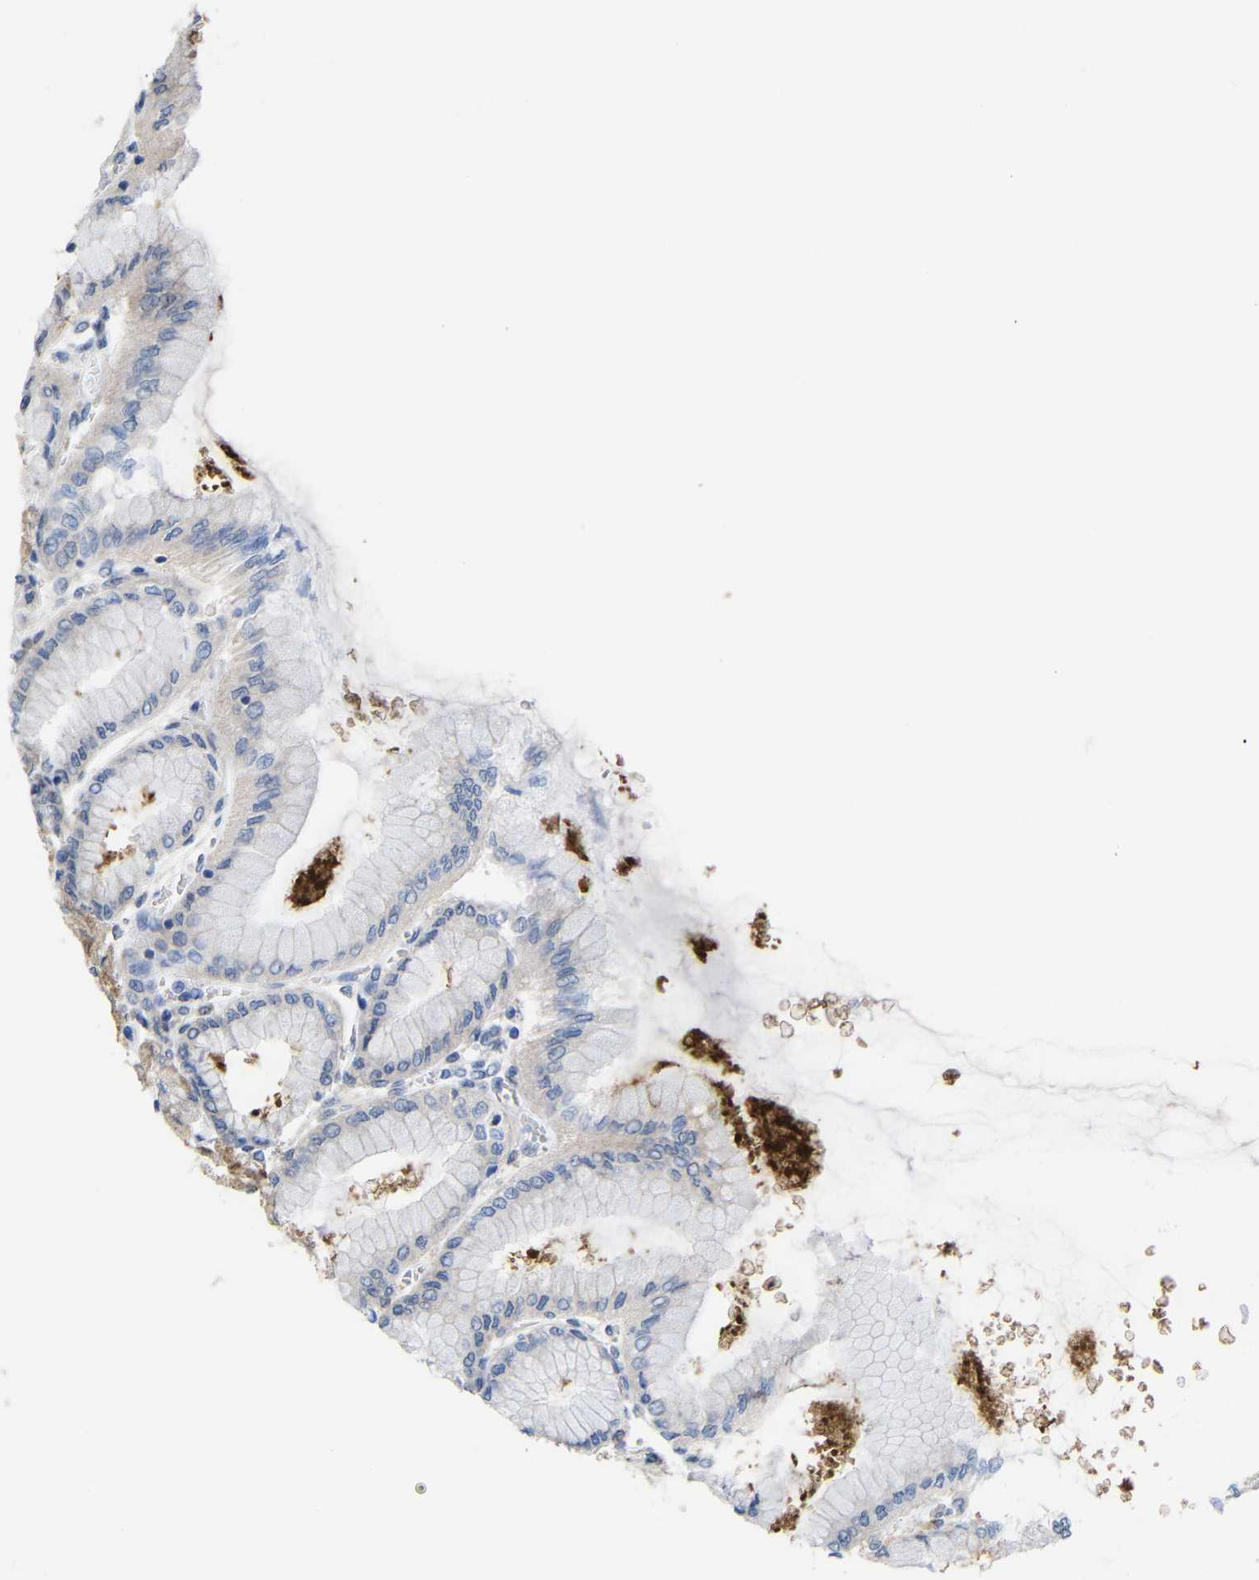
{"staining": {"intensity": "moderate", "quantity": "25%-75%", "location": "cytoplasmic/membranous"}, "tissue": "stomach", "cell_type": "Glandular cells", "image_type": "normal", "snomed": [{"axis": "morphology", "description": "Normal tissue, NOS"}, {"axis": "topography", "description": "Stomach, upper"}], "caption": "Immunohistochemical staining of unremarkable stomach displays moderate cytoplasmic/membranous protein expression in approximately 25%-75% of glandular cells. (brown staining indicates protein expression, while blue staining denotes nuclei).", "gene": "PEBP1", "patient": {"sex": "female", "age": 56}}